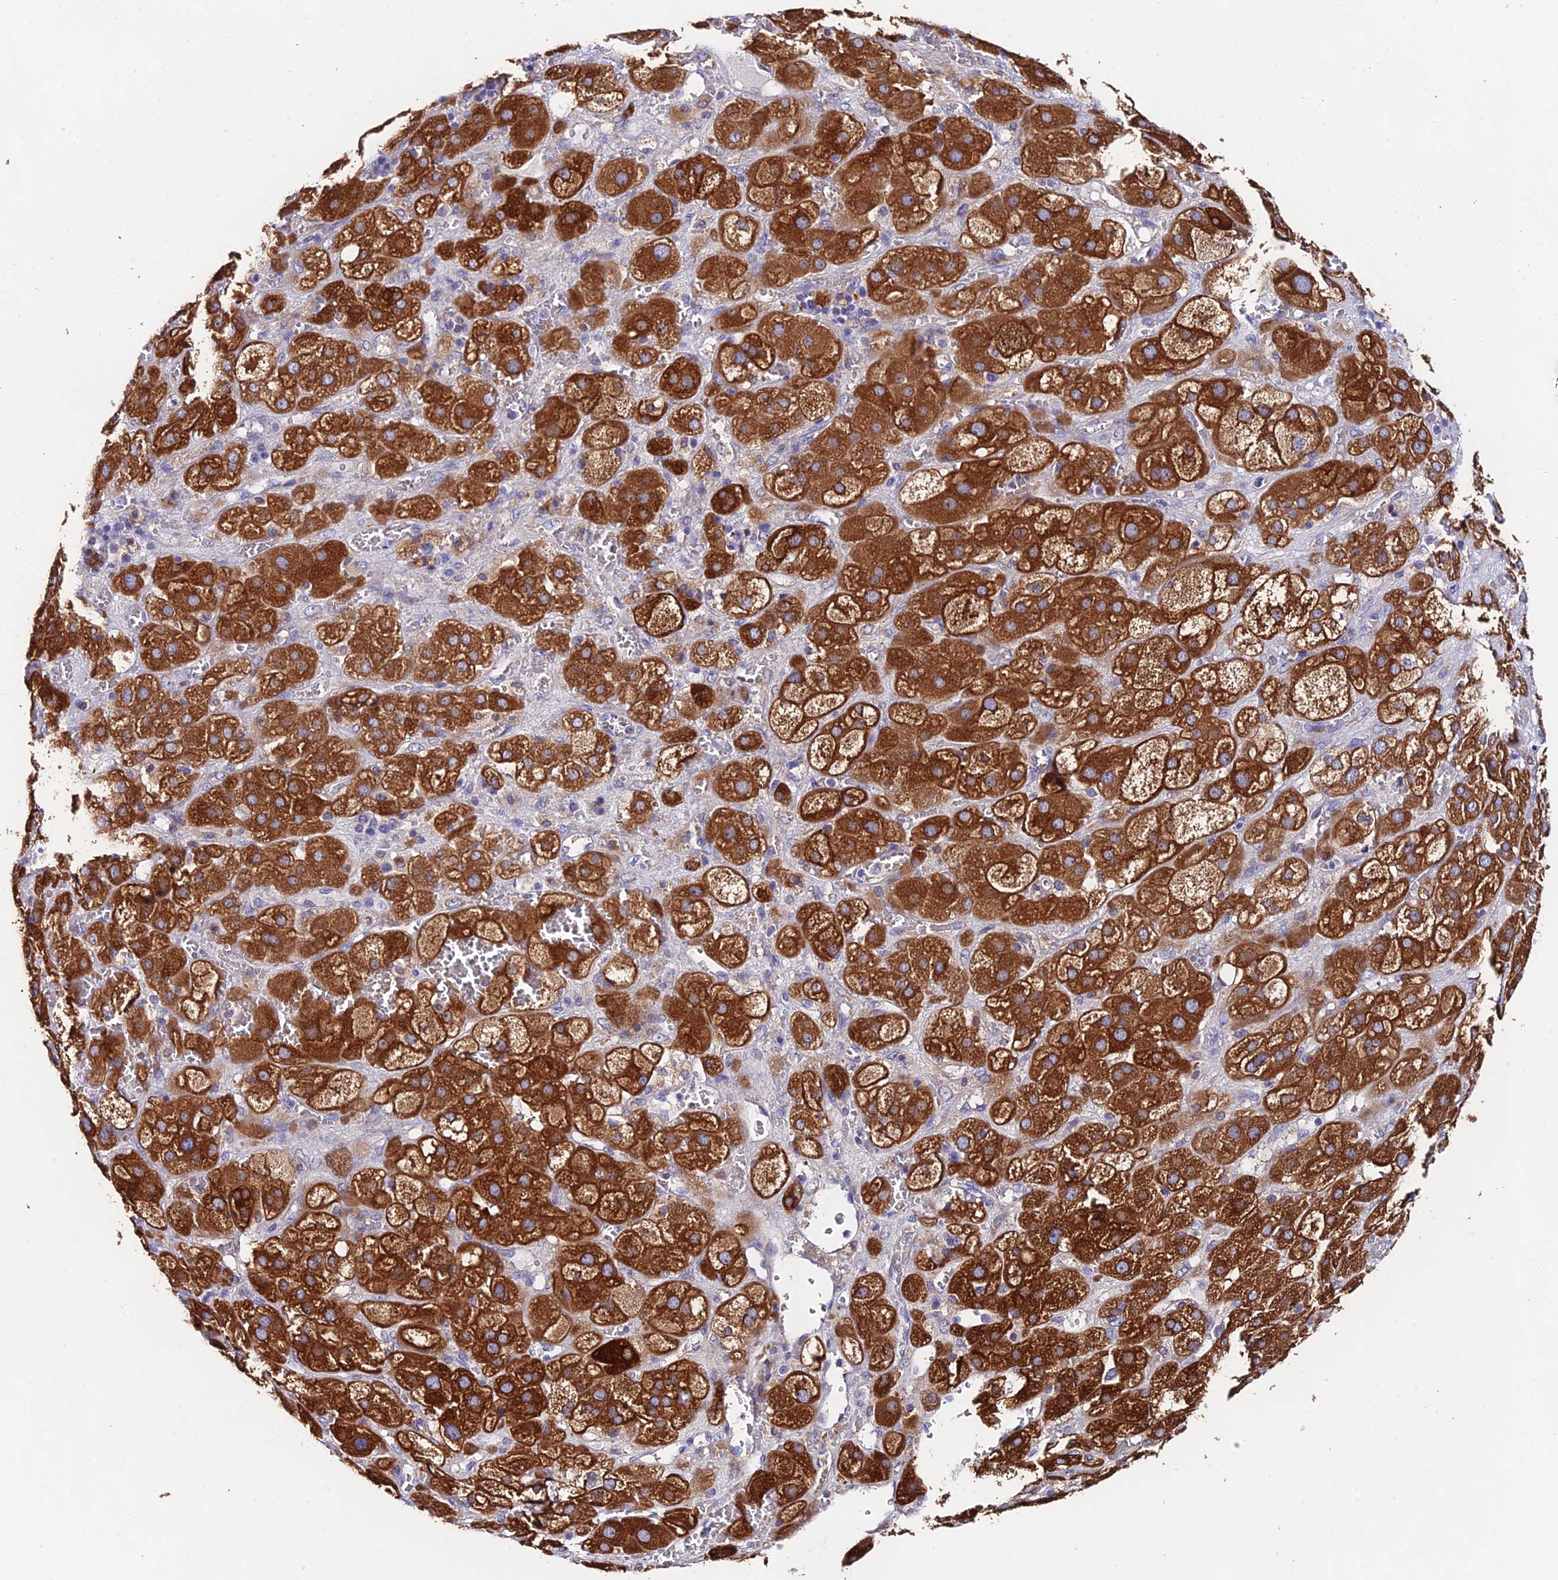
{"staining": {"intensity": "strong", "quantity": ">75%", "location": "cytoplasmic/membranous"}, "tissue": "adrenal gland", "cell_type": "Glandular cells", "image_type": "normal", "snomed": [{"axis": "morphology", "description": "Normal tissue, NOS"}, {"axis": "topography", "description": "Adrenal gland"}], "caption": "Human adrenal gland stained with a brown dye reveals strong cytoplasmic/membranous positive positivity in about >75% of glandular cells.", "gene": "PPP2R2A", "patient": {"sex": "female", "age": 47}}